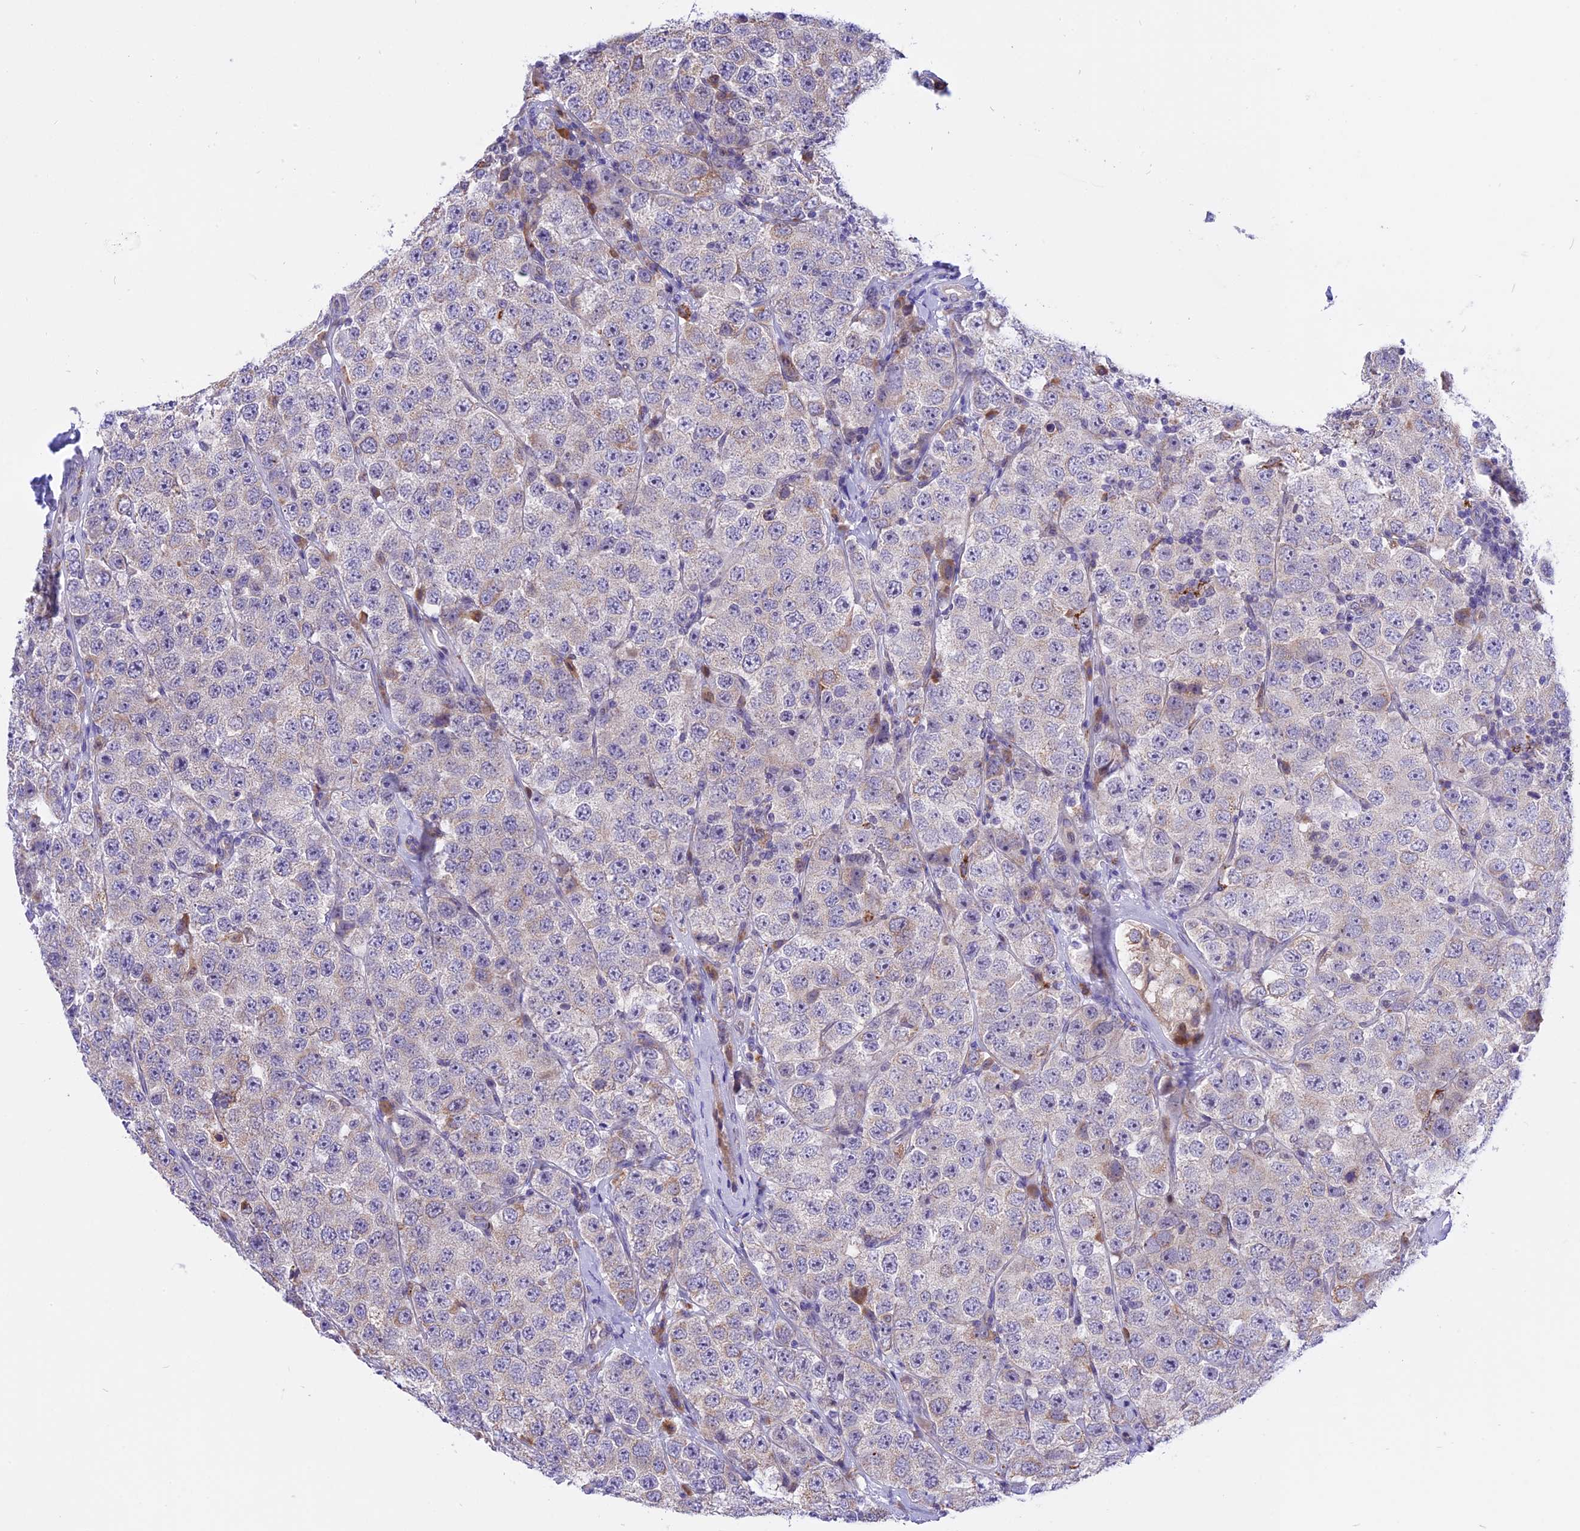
{"staining": {"intensity": "negative", "quantity": "none", "location": "none"}, "tissue": "testis cancer", "cell_type": "Tumor cells", "image_type": "cancer", "snomed": [{"axis": "morphology", "description": "Seminoma, NOS"}, {"axis": "topography", "description": "Testis"}], "caption": "High magnification brightfield microscopy of testis seminoma stained with DAB (brown) and counterstained with hematoxylin (blue): tumor cells show no significant staining.", "gene": "ARMCX6", "patient": {"sex": "male", "age": 28}}